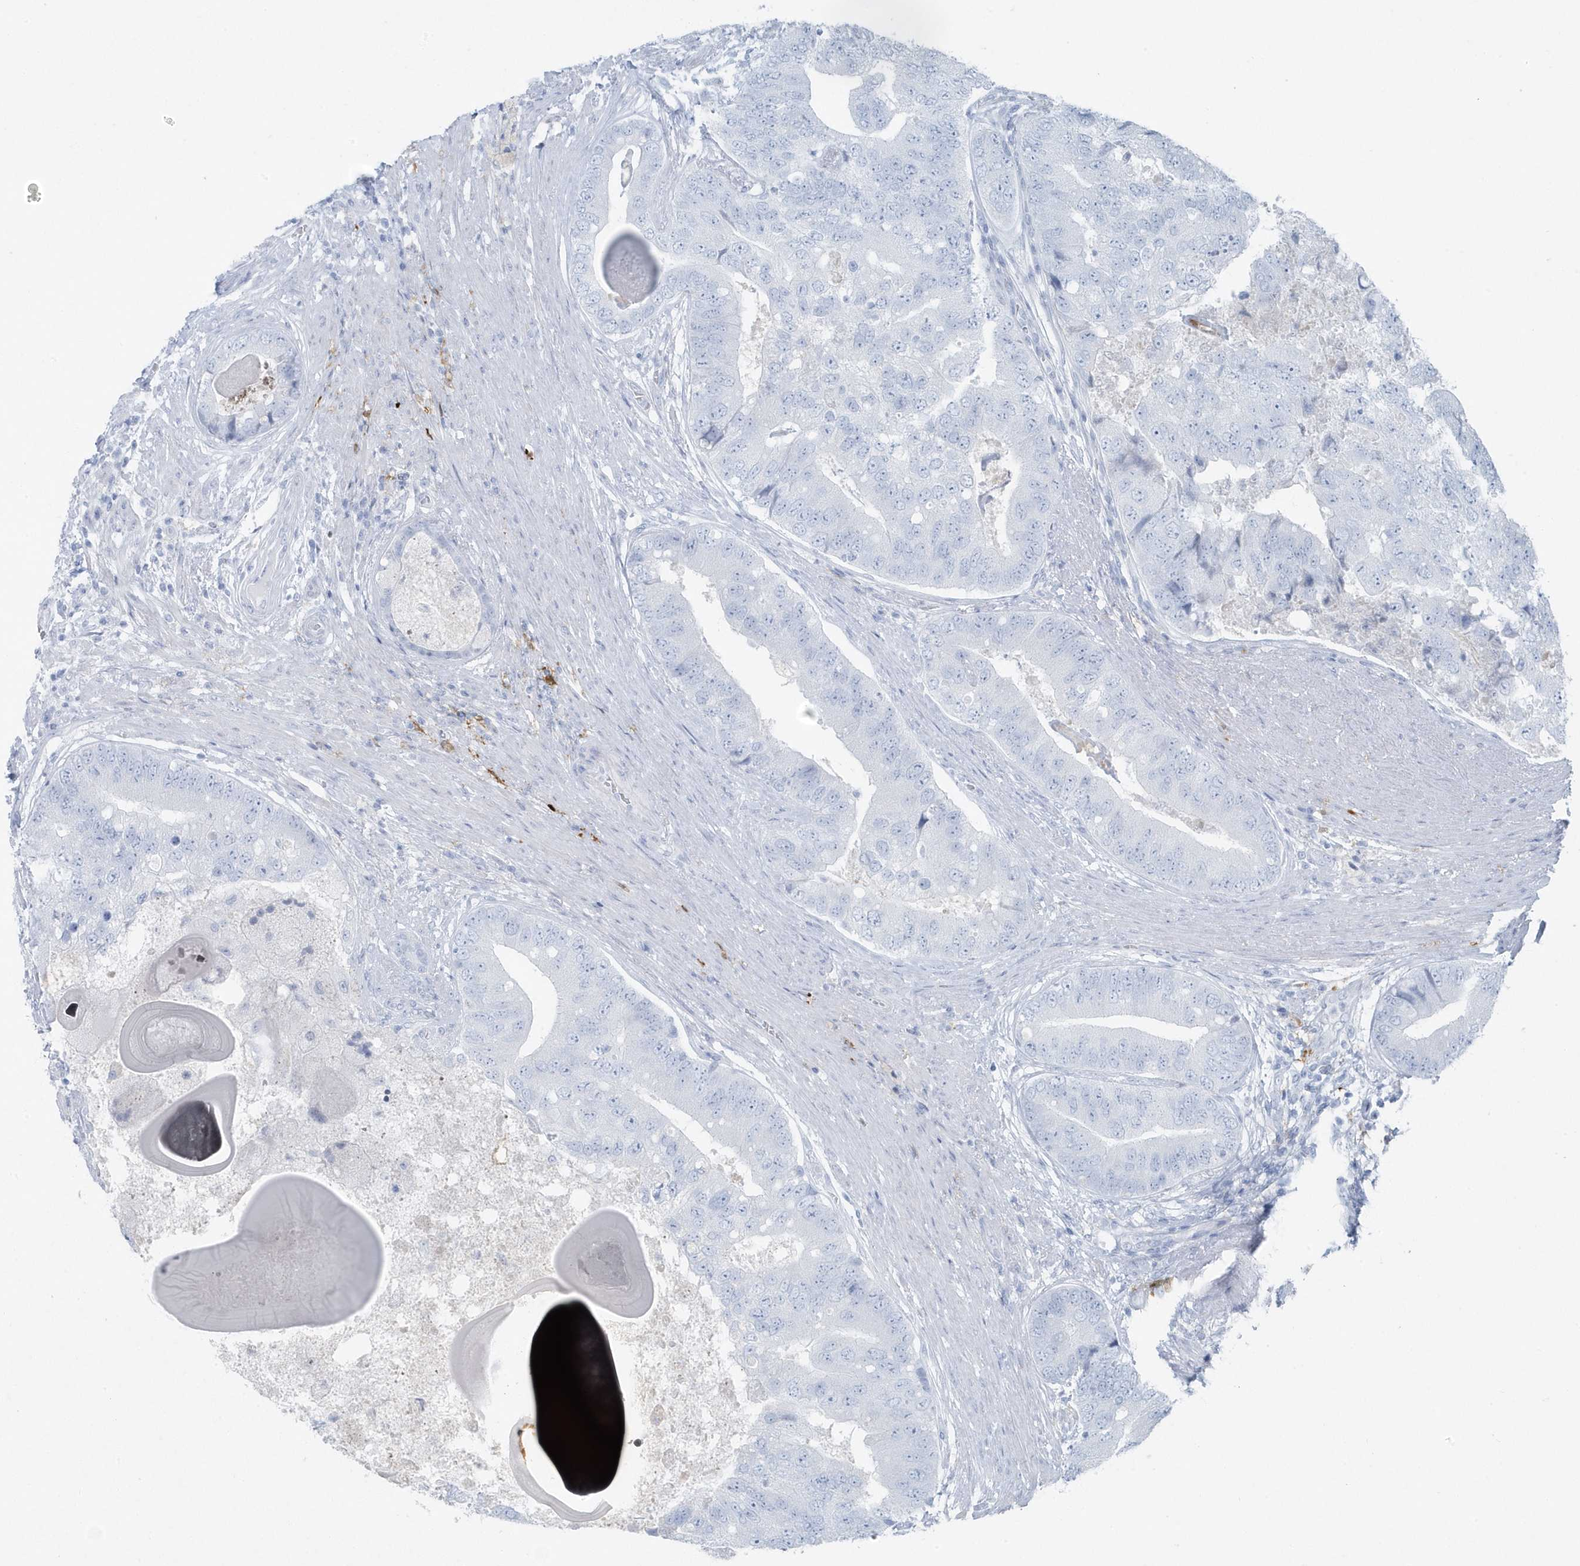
{"staining": {"intensity": "negative", "quantity": "none", "location": "none"}, "tissue": "prostate cancer", "cell_type": "Tumor cells", "image_type": "cancer", "snomed": [{"axis": "morphology", "description": "Adenocarcinoma, High grade"}, {"axis": "topography", "description": "Prostate"}], "caption": "Immunohistochemical staining of high-grade adenocarcinoma (prostate) exhibits no significant staining in tumor cells. The staining is performed using DAB (3,3'-diaminobenzidine) brown chromogen with nuclei counter-stained in using hematoxylin.", "gene": "FAM98A", "patient": {"sex": "male", "age": 70}}